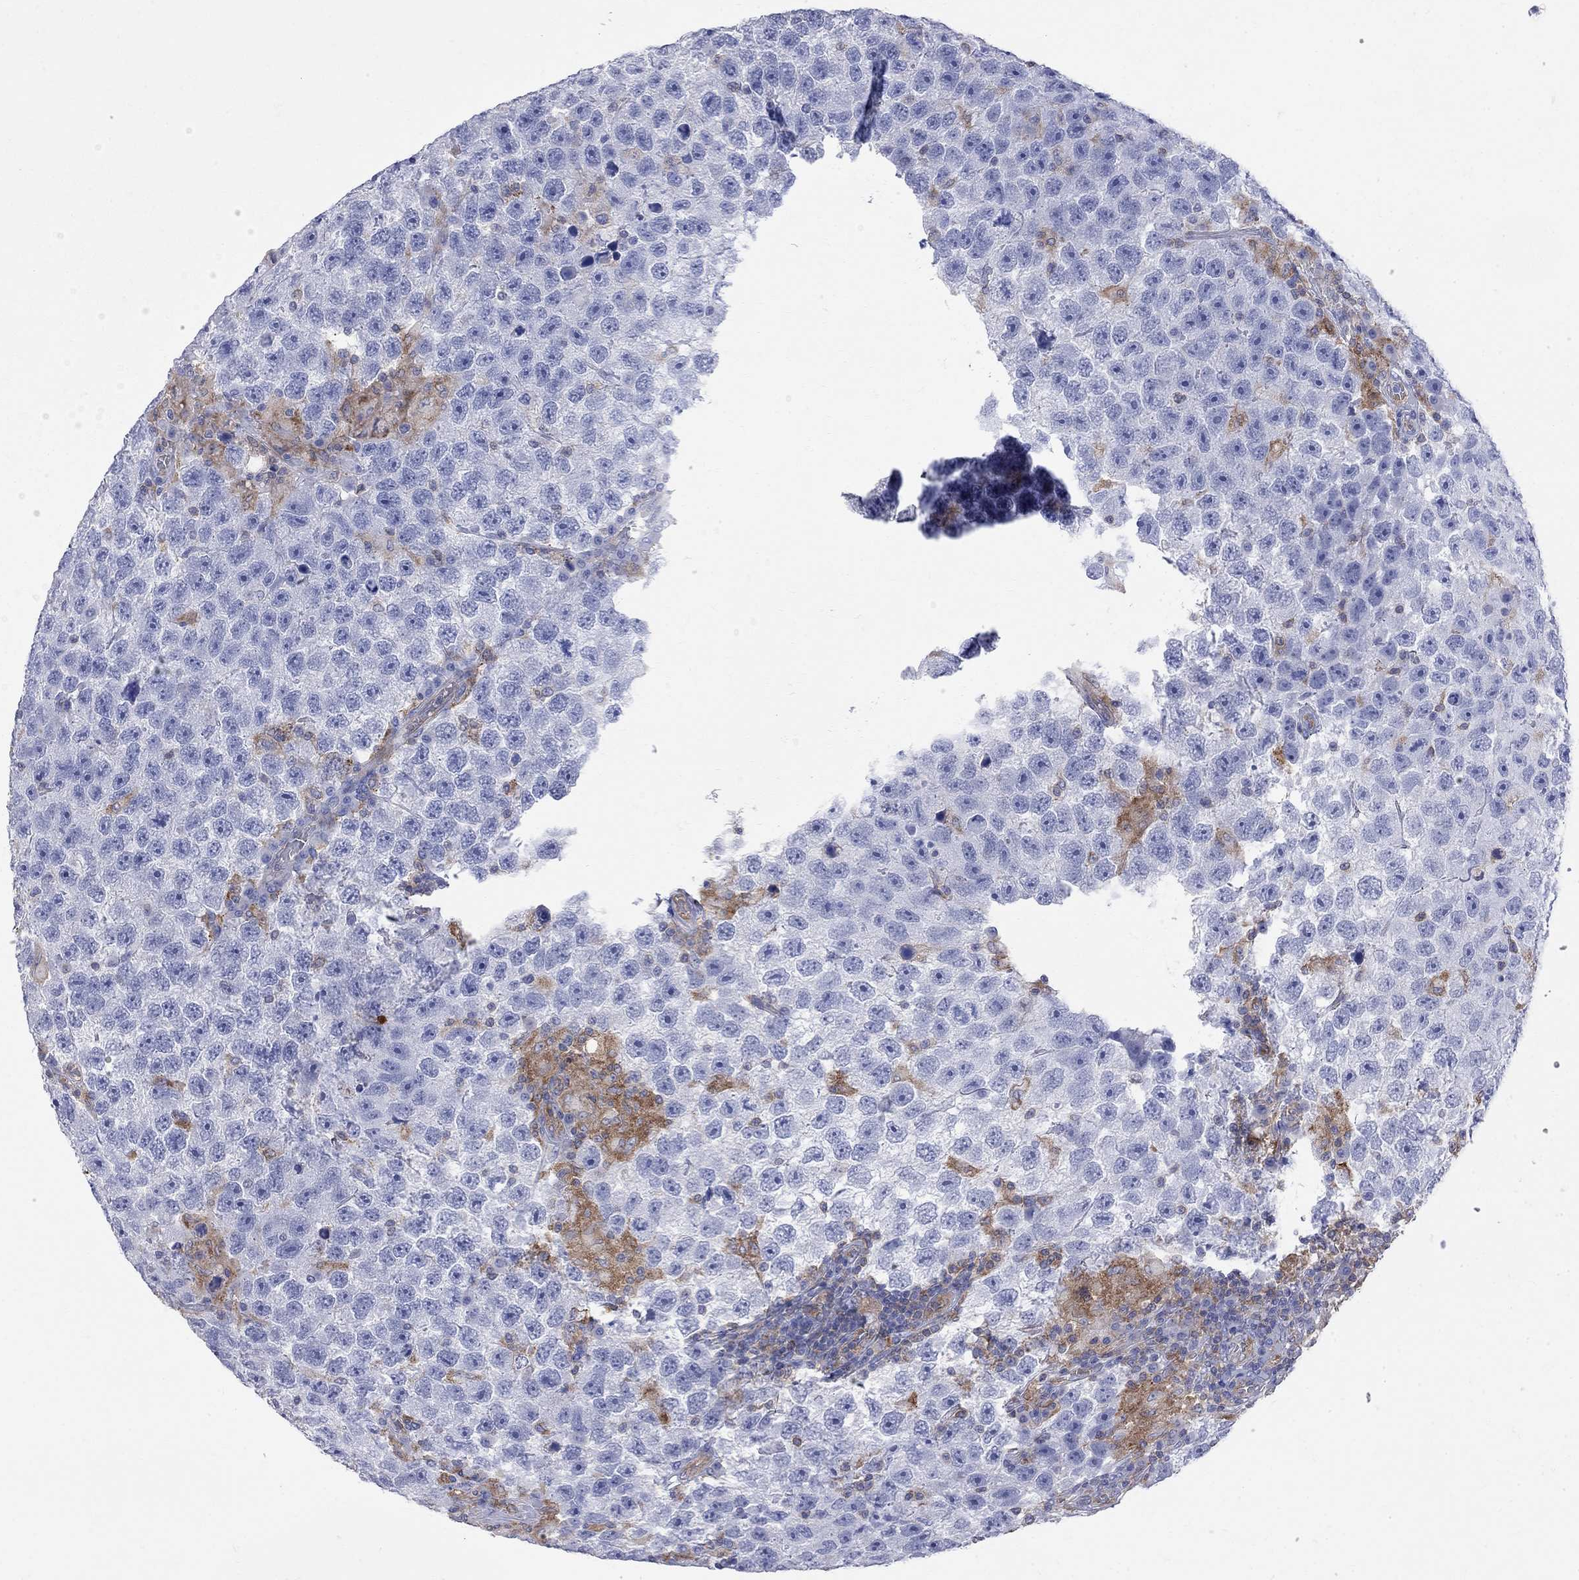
{"staining": {"intensity": "negative", "quantity": "none", "location": "none"}, "tissue": "testis cancer", "cell_type": "Tumor cells", "image_type": "cancer", "snomed": [{"axis": "morphology", "description": "Seminoma, NOS"}, {"axis": "topography", "description": "Testis"}], "caption": "High power microscopy image of an immunohistochemistry (IHC) photomicrograph of testis cancer (seminoma), revealing no significant positivity in tumor cells.", "gene": "ABI3", "patient": {"sex": "male", "age": 26}}